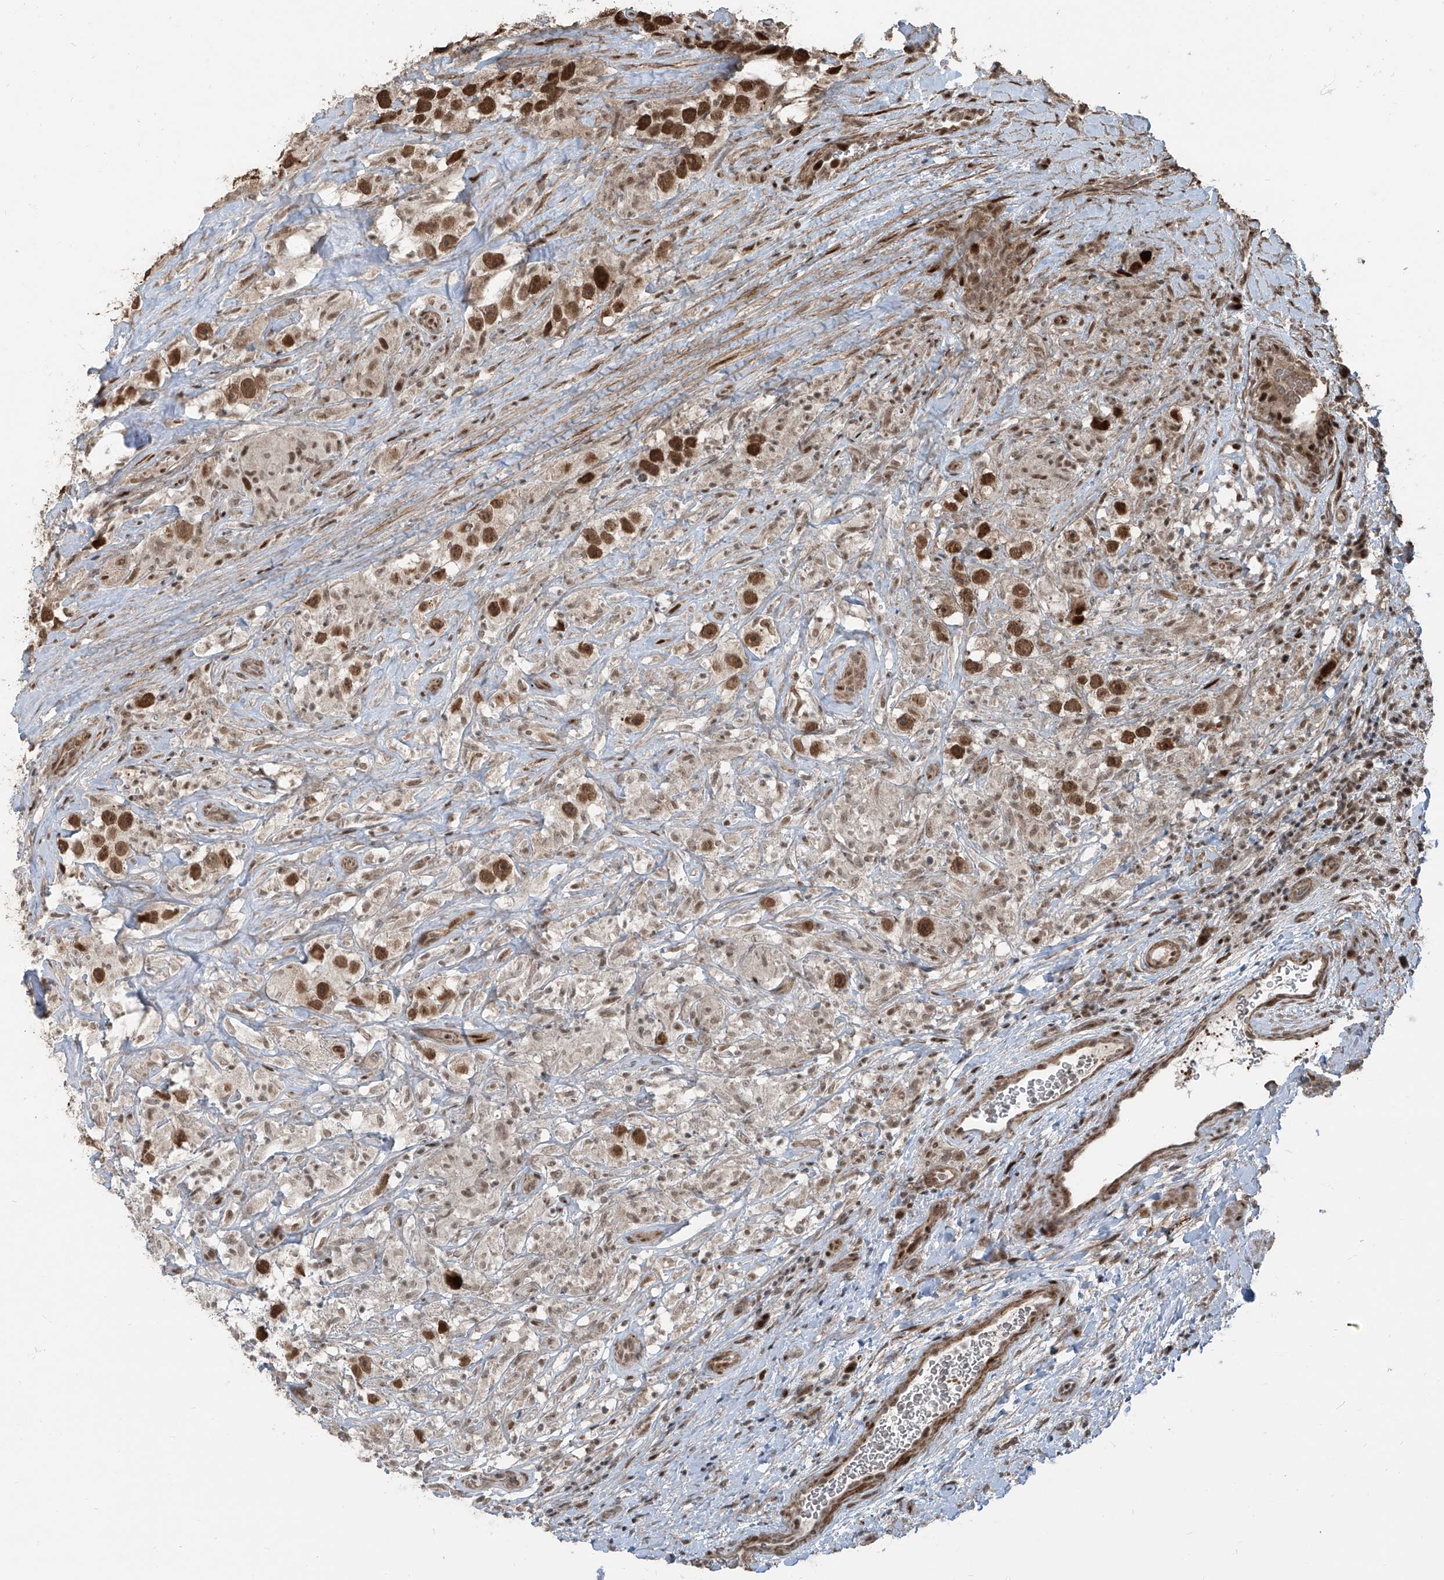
{"staining": {"intensity": "moderate", "quantity": ">75%", "location": "nuclear"}, "tissue": "testis cancer", "cell_type": "Tumor cells", "image_type": "cancer", "snomed": [{"axis": "morphology", "description": "Seminoma, NOS"}, {"axis": "topography", "description": "Testis"}], "caption": "A brown stain shows moderate nuclear staining of a protein in testis cancer (seminoma) tumor cells.", "gene": "ZNF570", "patient": {"sex": "male", "age": 49}}